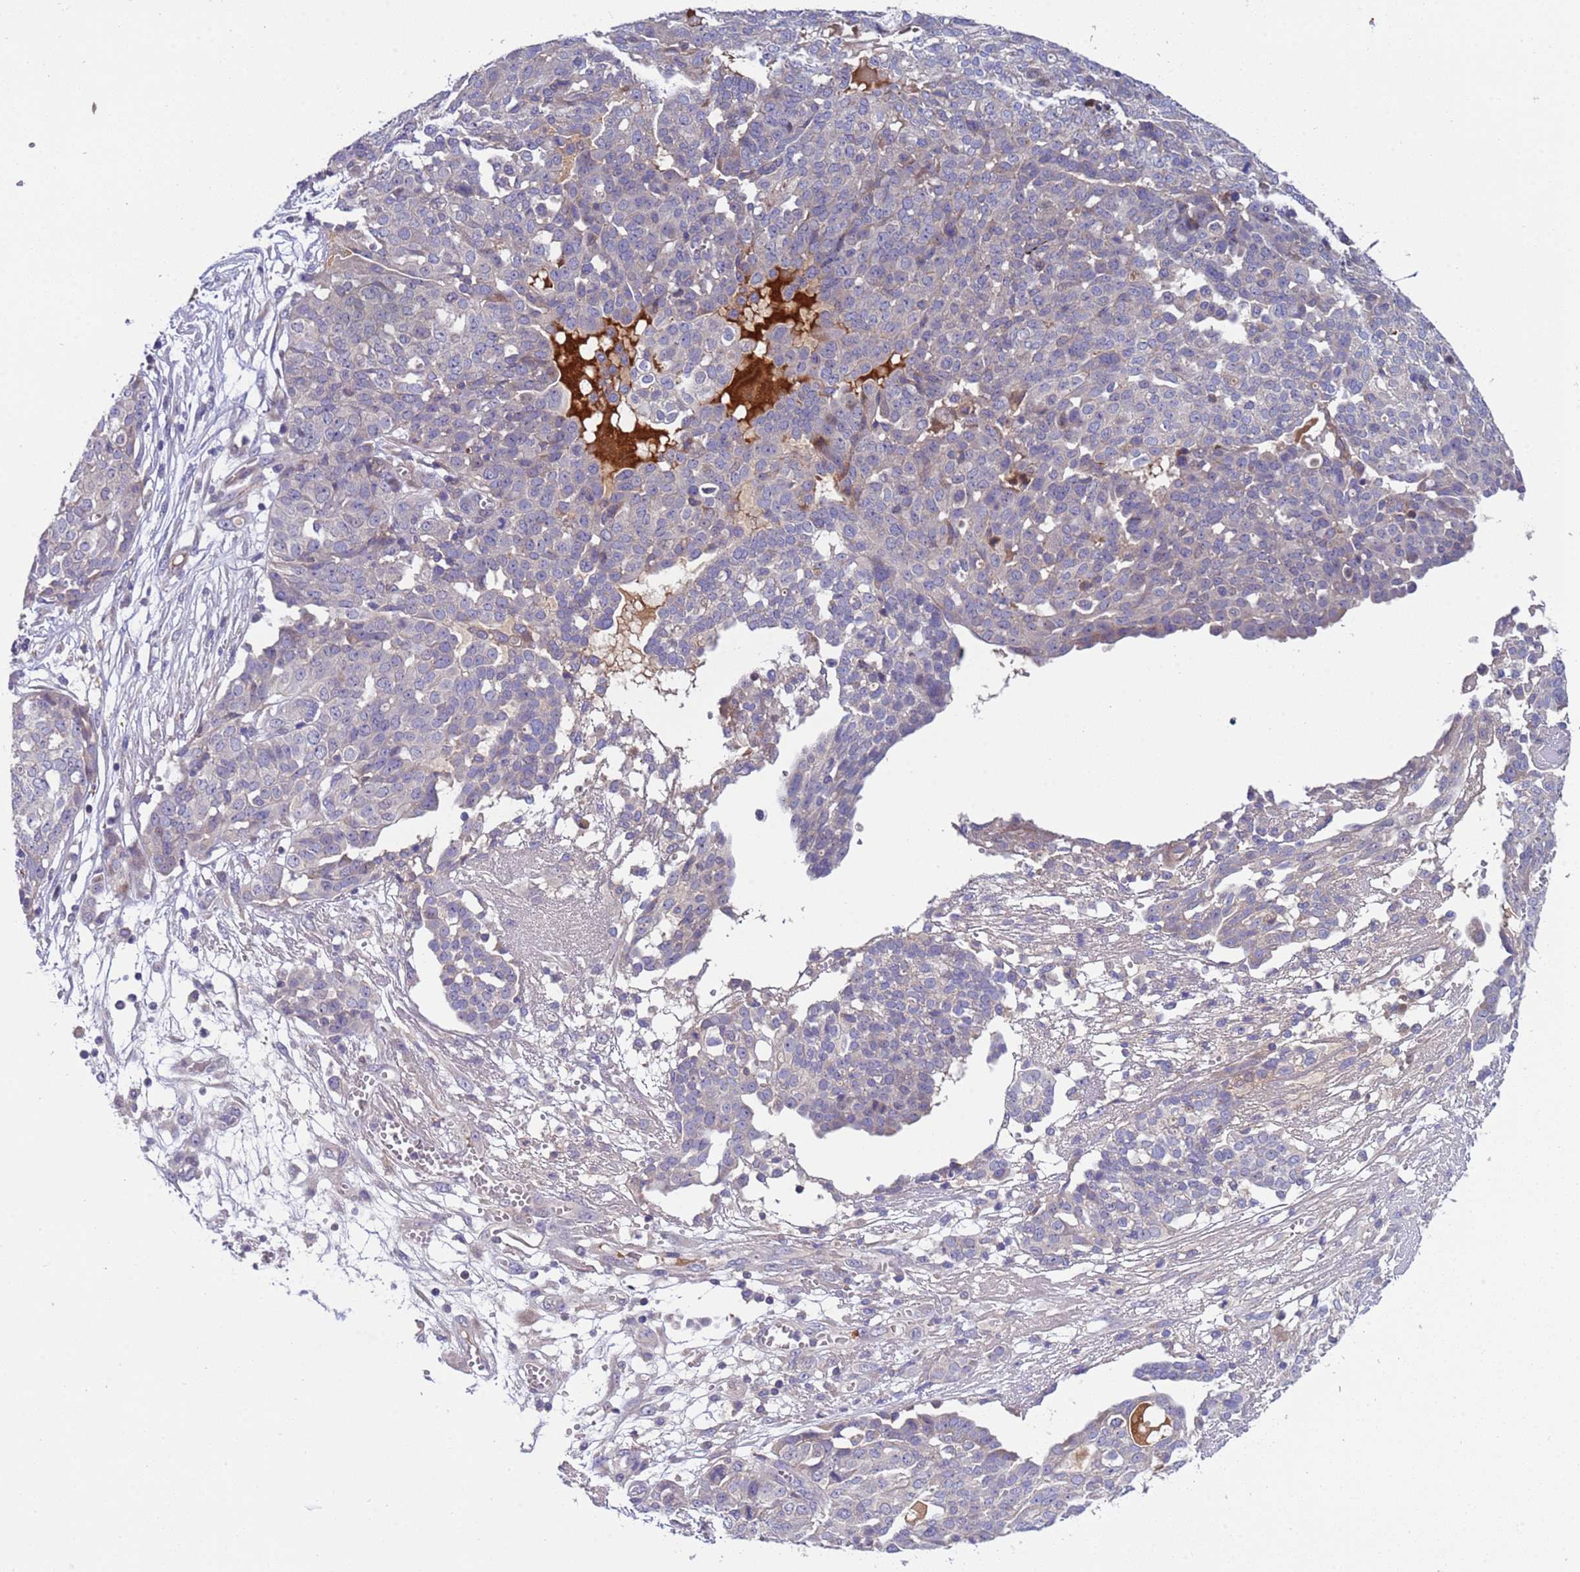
{"staining": {"intensity": "negative", "quantity": "none", "location": "none"}, "tissue": "ovarian cancer", "cell_type": "Tumor cells", "image_type": "cancer", "snomed": [{"axis": "morphology", "description": "Cystadenocarcinoma, serous, NOS"}, {"axis": "topography", "description": "Soft tissue"}, {"axis": "topography", "description": "Ovary"}], "caption": "This is an immunohistochemistry (IHC) image of ovarian serous cystadenocarcinoma. There is no expression in tumor cells.", "gene": "PARP16", "patient": {"sex": "female", "age": 57}}